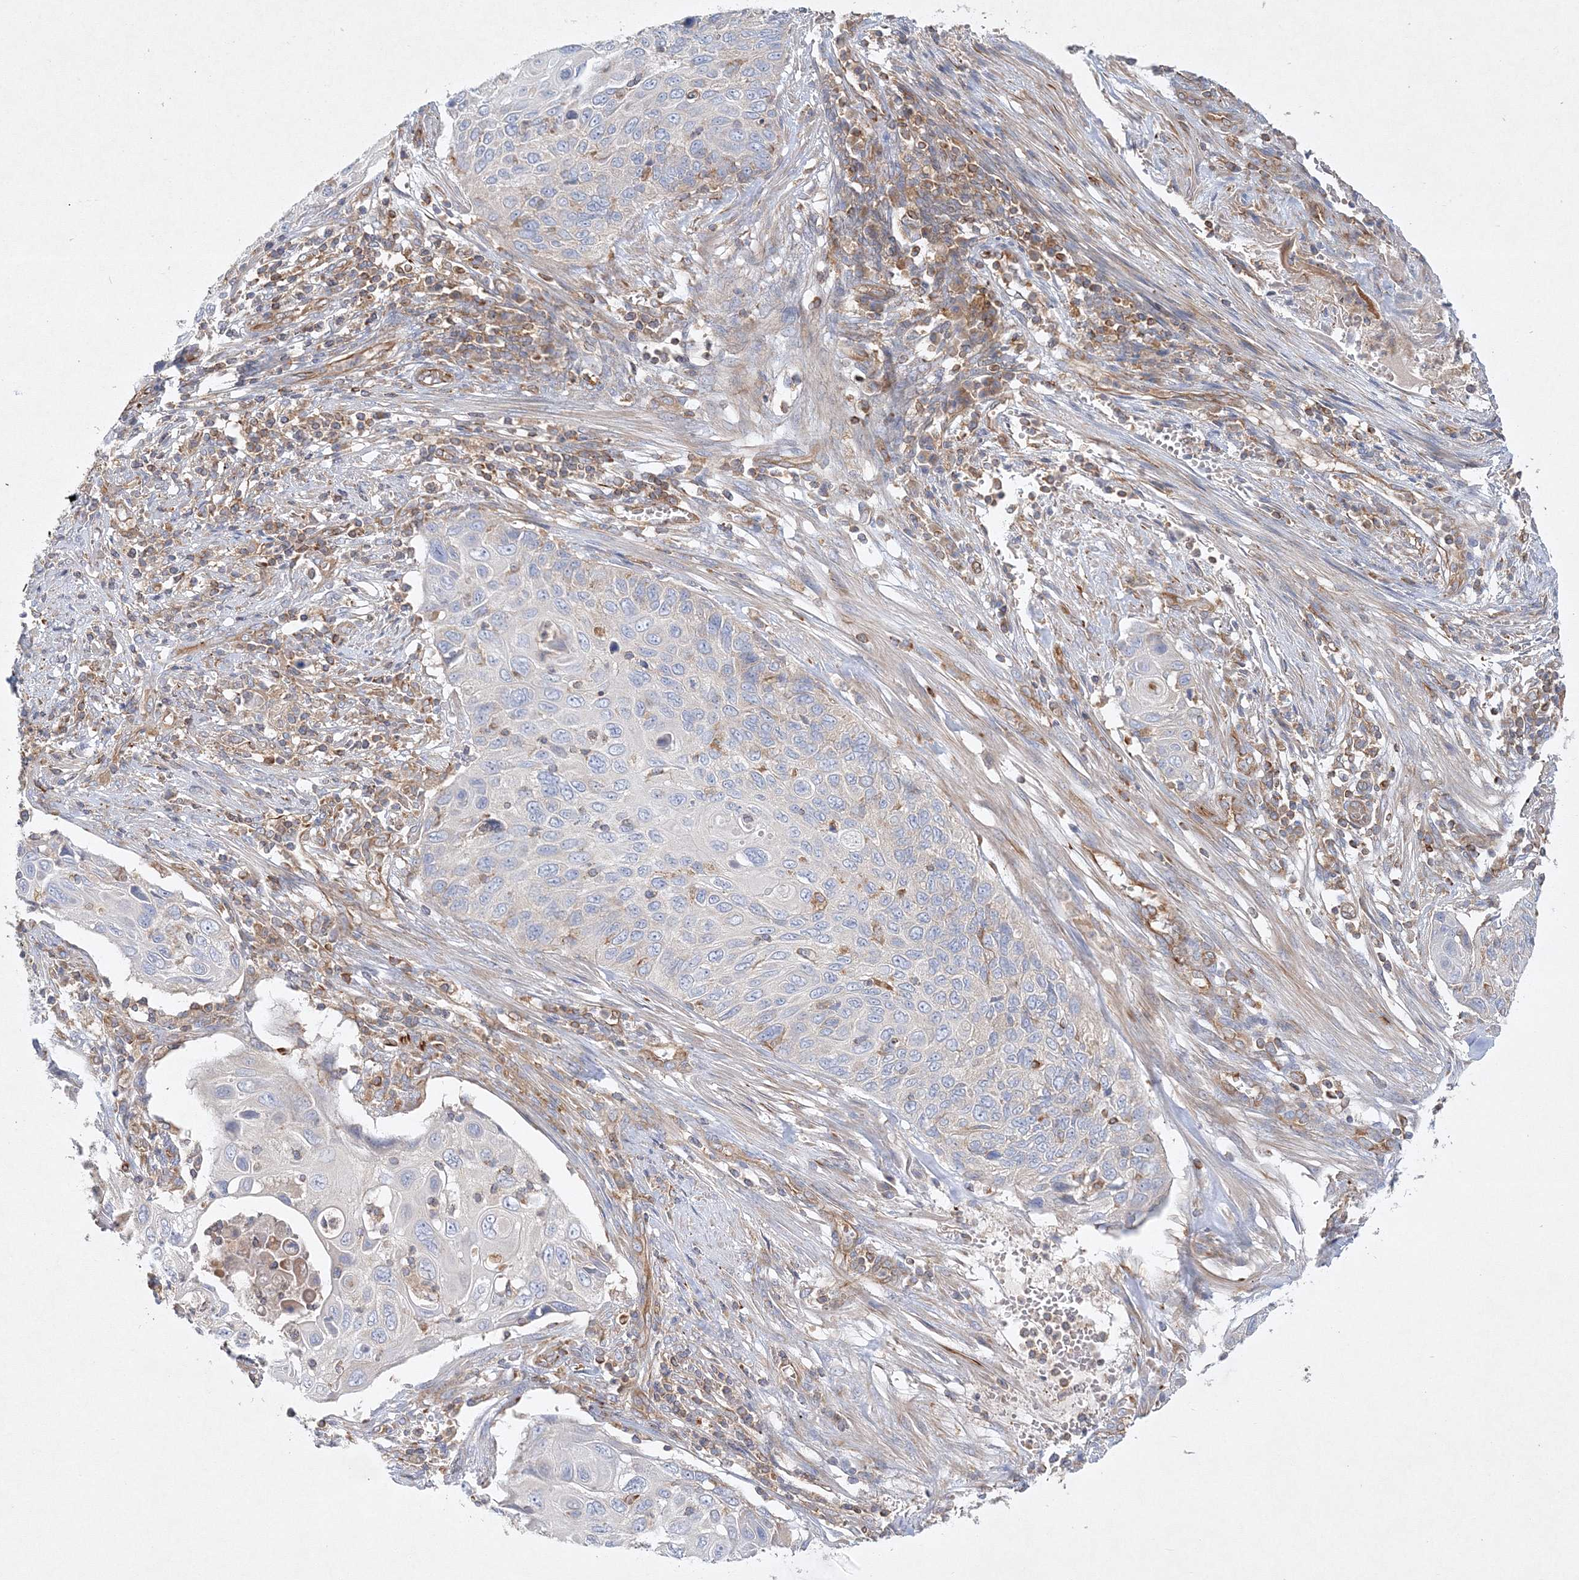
{"staining": {"intensity": "negative", "quantity": "none", "location": "none"}, "tissue": "cervical cancer", "cell_type": "Tumor cells", "image_type": "cancer", "snomed": [{"axis": "morphology", "description": "Squamous cell carcinoma, NOS"}, {"axis": "topography", "description": "Cervix"}], "caption": "This is an immunohistochemistry (IHC) image of cervical squamous cell carcinoma. There is no positivity in tumor cells.", "gene": "WDR37", "patient": {"sex": "female", "age": 70}}